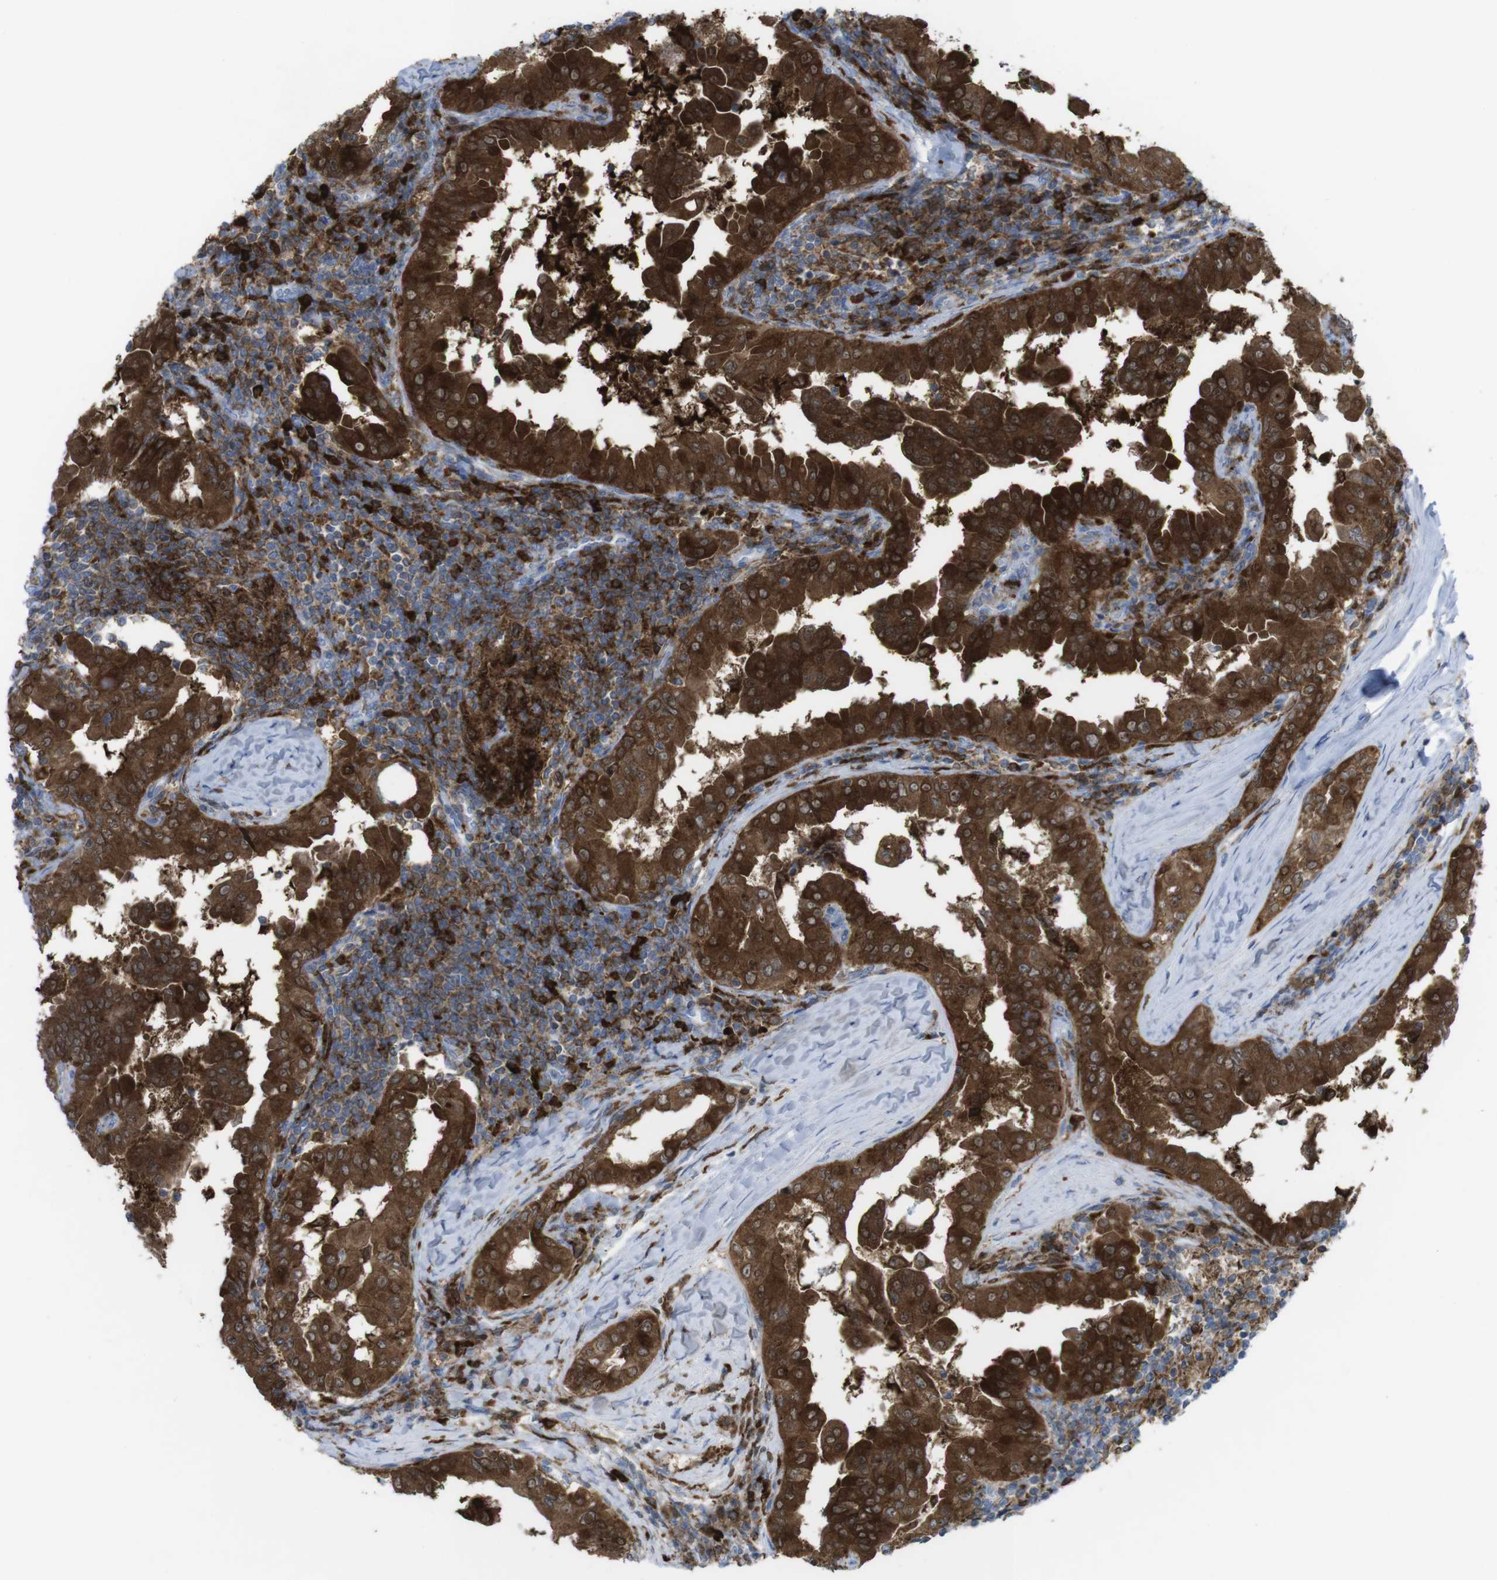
{"staining": {"intensity": "strong", "quantity": ">75%", "location": "cytoplasmic/membranous"}, "tissue": "thyroid cancer", "cell_type": "Tumor cells", "image_type": "cancer", "snomed": [{"axis": "morphology", "description": "Papillary adenocarcinoma, NOS"}, {"axis": "topography", "description": "Thyroid gland"}], "caption": "A micrograph of thyroid papillary adenocarcinoma stained for a protein displays strong cytoplasmic/membranous brown staining in tumor cells.", "gene": "PRKCD", "patient": {"sex": "male", "age": 33}}